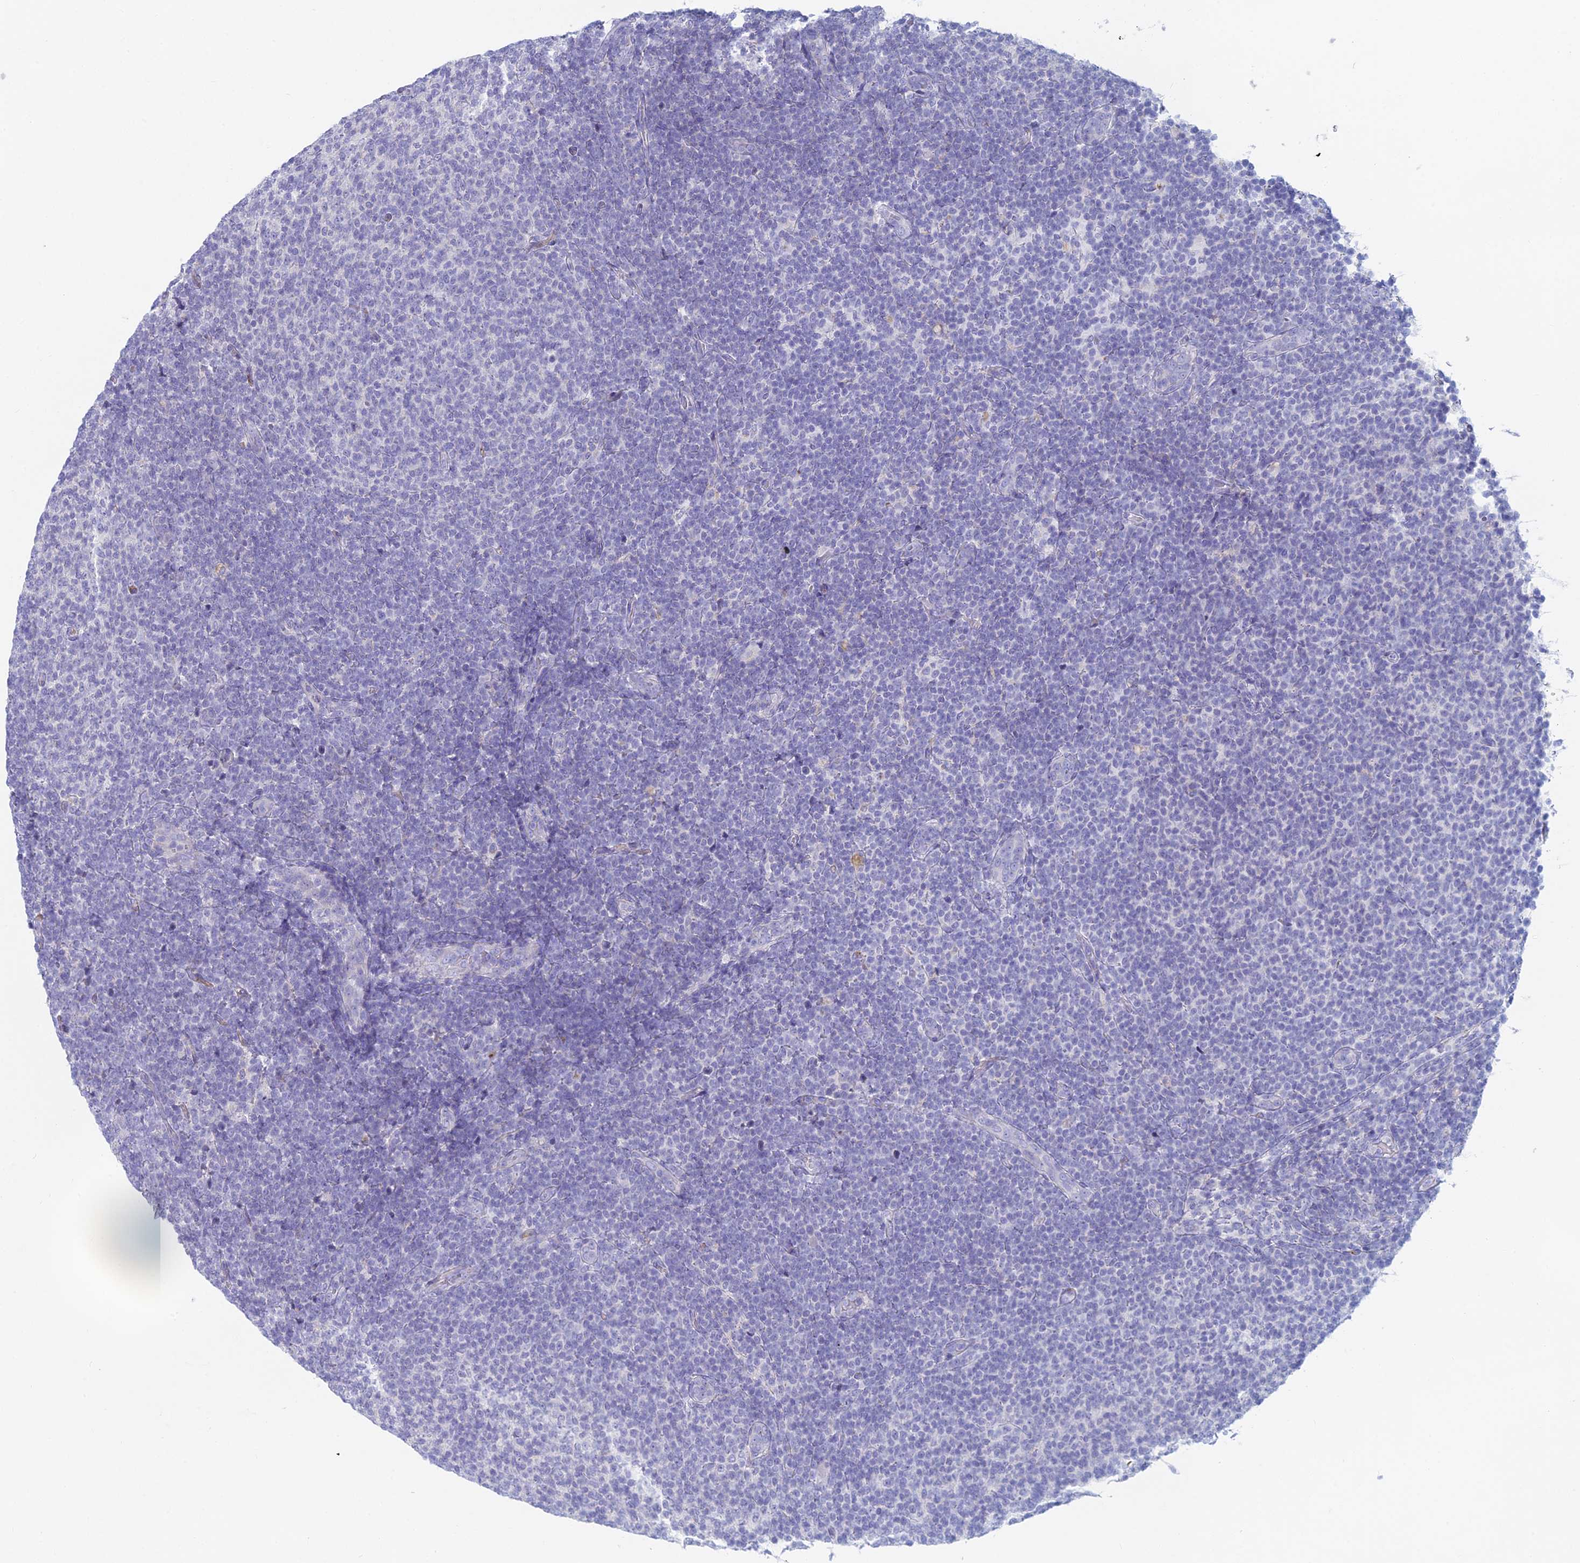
{"staining": {"intensity": "negative", "quantity": "none", "location": "none"}, "tissue": "lymphoma", "cell_type": "Tumor cells", "image_type": "cancer", "snomed": [{"axis": "morphology", "description": "Malignant lymphoma, non-Hodgkin's type, Low grade"}, {"axis": "topography", "description": "Lymph node"}], "caption": "IHC histopathology image of human low-grade malignant lymphoma, non-Hodgkin's type stained for a protein (brown), which exhibits no expression in tumor cells.", "gene": "FERD3L", "patient": {"sex": "male", "age": 66}}